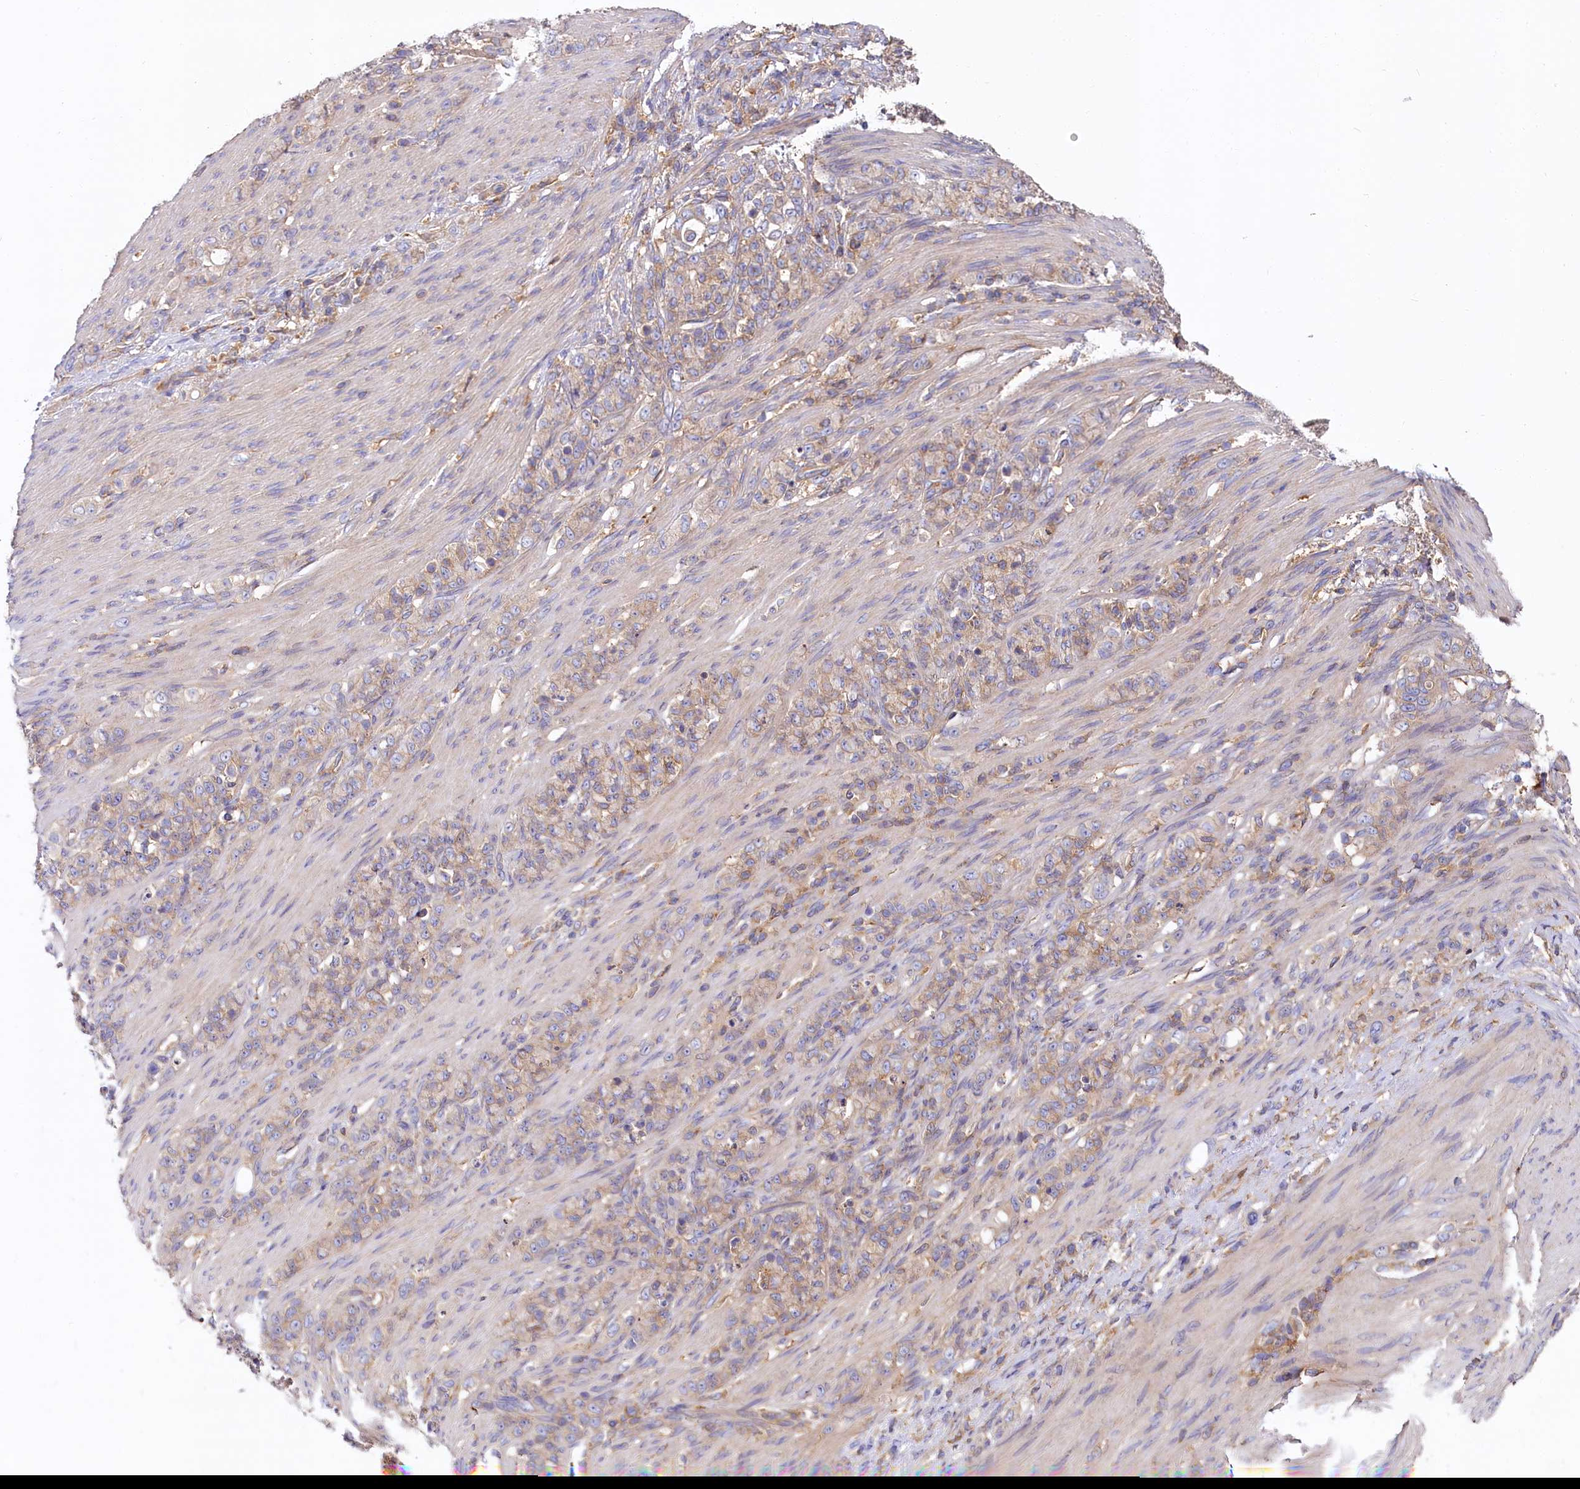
{"staining": {"intensity": "weak", "quantity": "25%-75%", "location": "cytoplasmic/membranous"}, "tissue": "stomach cancer", "cell_type": "Tumor cells", "image_type": "cancer", "snomed": [{"axis": "morphology", "description": "Adenocarcinoma, NOS"}, {"axis": "topography", "description": "Stomach"}], "caption": "A brown stain highlights weak cytoplasmic/membranous staining of a protein in human adenocarcinoma (stomach) tumor cells.", "gene": "PPIP5K1", "patient": {"sex": "female", "age": 79}}